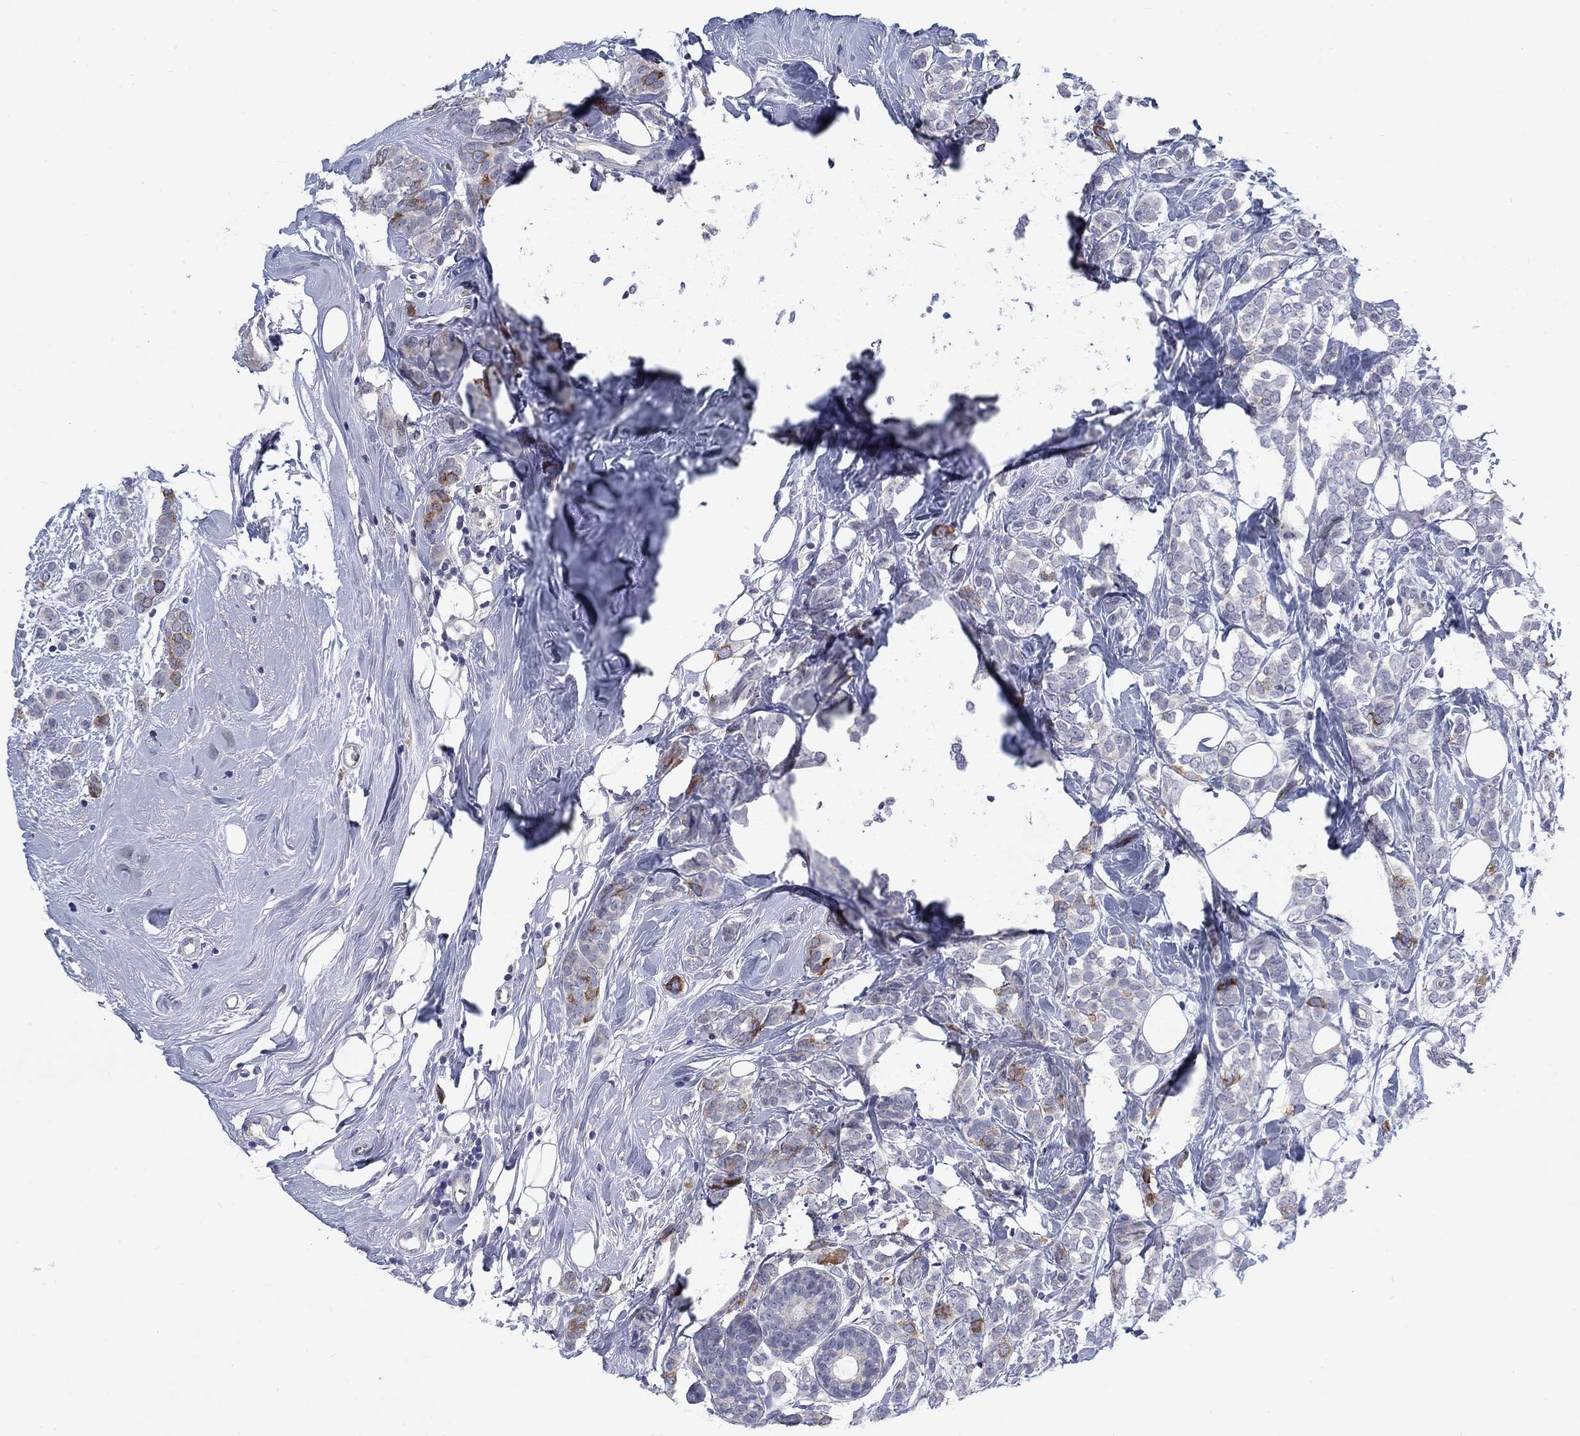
{"staining": {"intensity": "moderate", "quantity": "<25%", "location": "cytoplasmic/membranous"}, "tissue": "breast cancer", "cell_type": "Tumor cells", "image_type": "cancer", "snomed": [{"axis": "morphology", "description": "Lobular carcinoma"}, {"axis": "topography", "description": "Breast"}], "caption": "Protein staining of lobular carcinoma (breast) tissue reveals moderate cytoplasmic/membranous expression in approximately <25% of tumor cells. Nuclei are stained in blue.", "gene": "KIF15", "patient": {"sex": "female", "age": 49}}